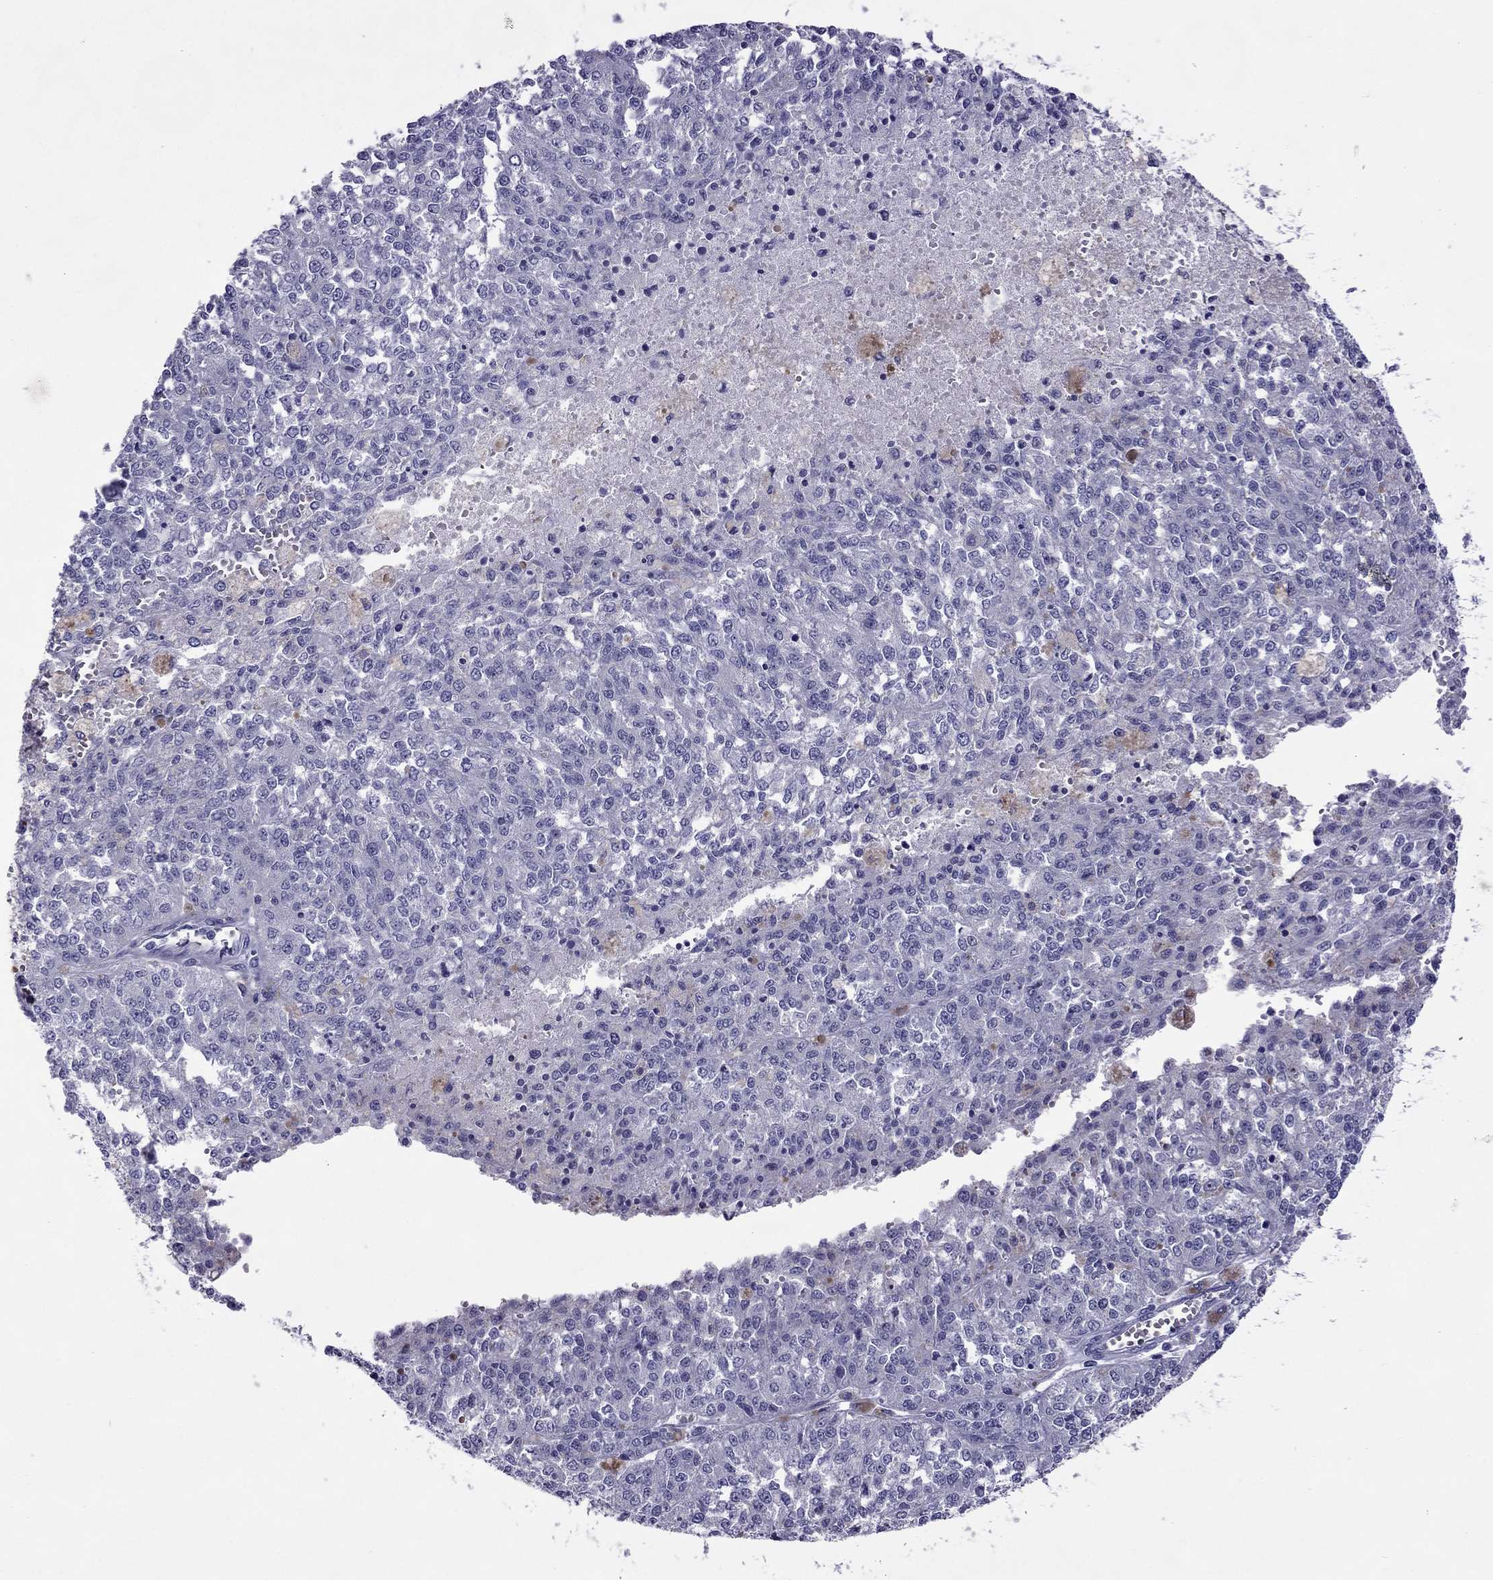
{"staining": {"intensity": "negative", "quantity": "none", "location": "none"}, "tissue": "melanoma", "cell_type": "Tumor cells", "image_type": "cancer", "snomed": [{"axis": "morphology", "description": "Malignant melanoma, Metastatic site"}, {"axis": "topography", "description": "Lymph node"}], "caption": "Immunohistochemistry (IHC) of malignant melanoma (metastatic site) demonstrates no expression in tumor cells. The staining is performed using DAB (3,3'-diaminobenzidine) brown chromogen with nuclei counter-stained in using hematoxylin.", "gene": "MYL11", "patient": {"sex": "female", "age": 64}}